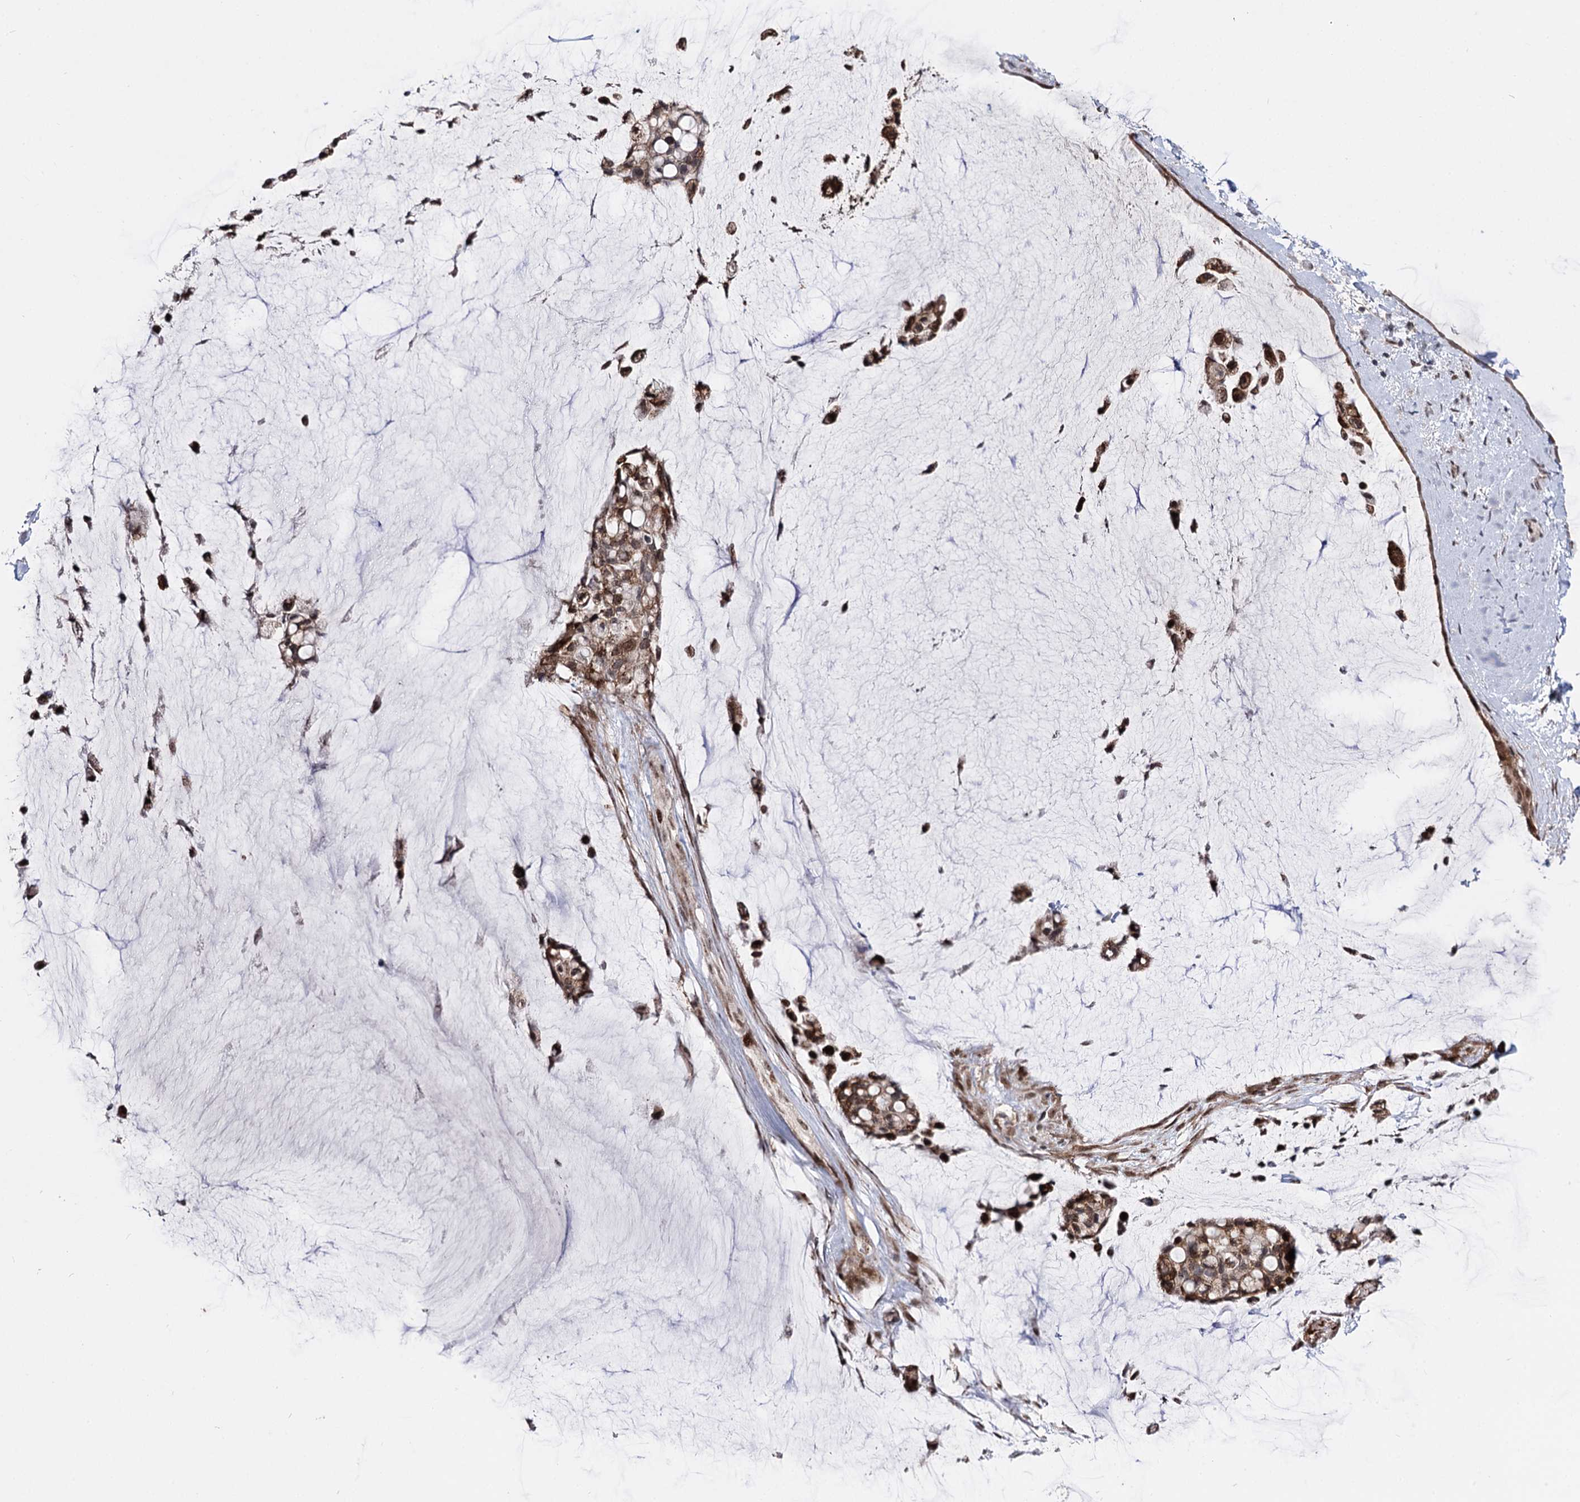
{"staining": {"intensity": "moderate", "quantity": ">75%", "location": "cytoplasmic/membranous,nuclear"}, "tissue": "ovarian cancer", "cell_type": "Tumor cells", "image_type": "cancer", "snomed": [{"axis": "morphology", "description": "Cystadenocarcinoma, mucinous, NOS"}, {"axis": "topography", "description": "Ovary"}], "caption": "Ovarian cancer was stained to show a protein in brown. There is medium levels of moderate cytoplasmic/membranous and nuclear positivity in approximately >75% of tumor cells.", "gene": "STOX1", "patient": {"sex": "female", "age": 39}}